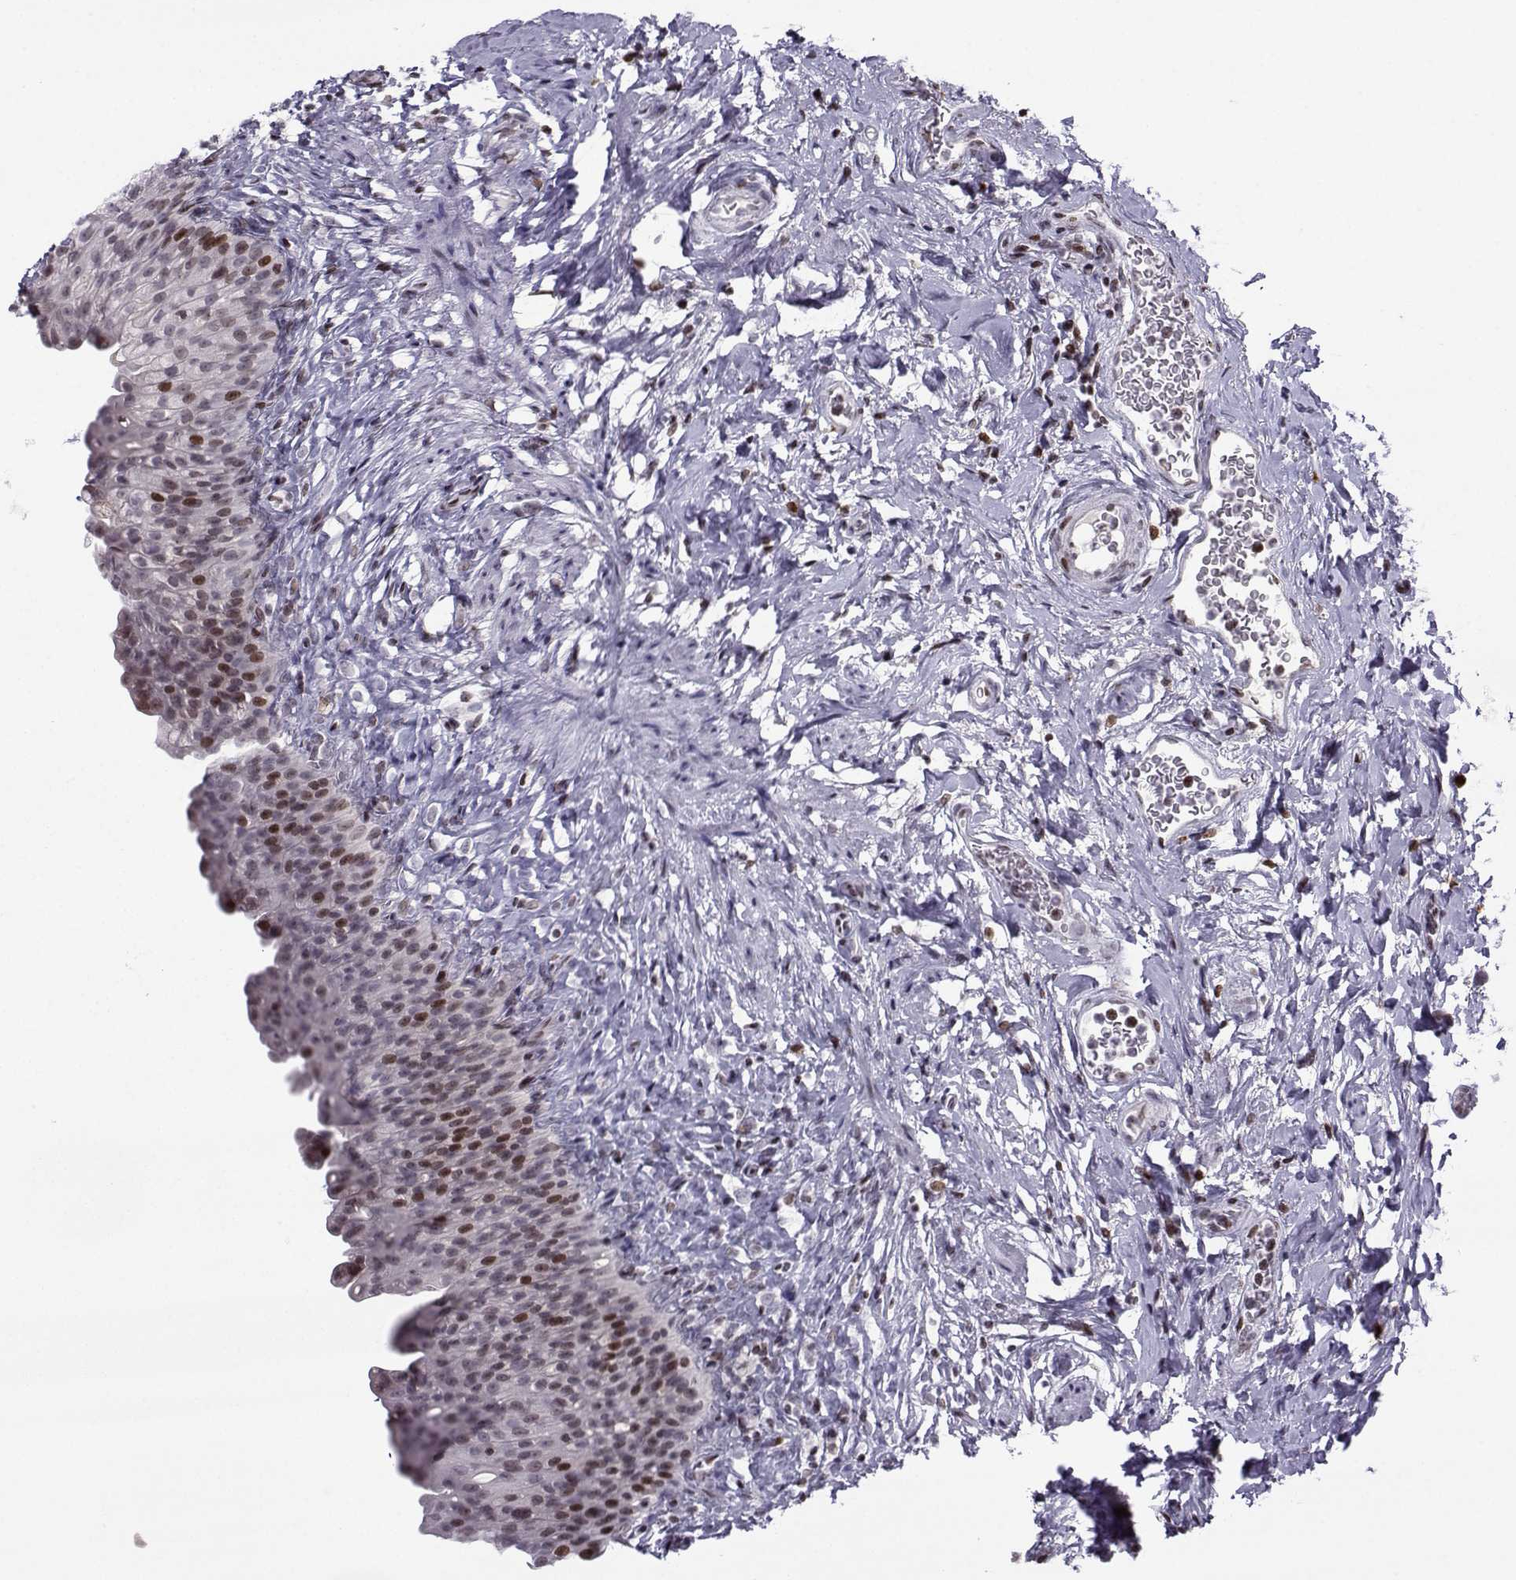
{"staining": {"intensity": "moderate", "quantity": "<25%", "location": "nuclear"}, "tissue": "urinary bladder", "cell_type": "Urothelial cells", "image_type": "normal", "snomed": [{"axis": "morphology", "description": "Normal tissue, NOS"}, {"axis": "topography", "description": "Urinary bladder"}], "caption": "Moderate nuclear staining for a protein is identified in about <25% of urothelial cells of benign urinary bladder using immunohistochemistry.", "gene": "ZNF19", "patient": {"sex": "male", "age": 76}}